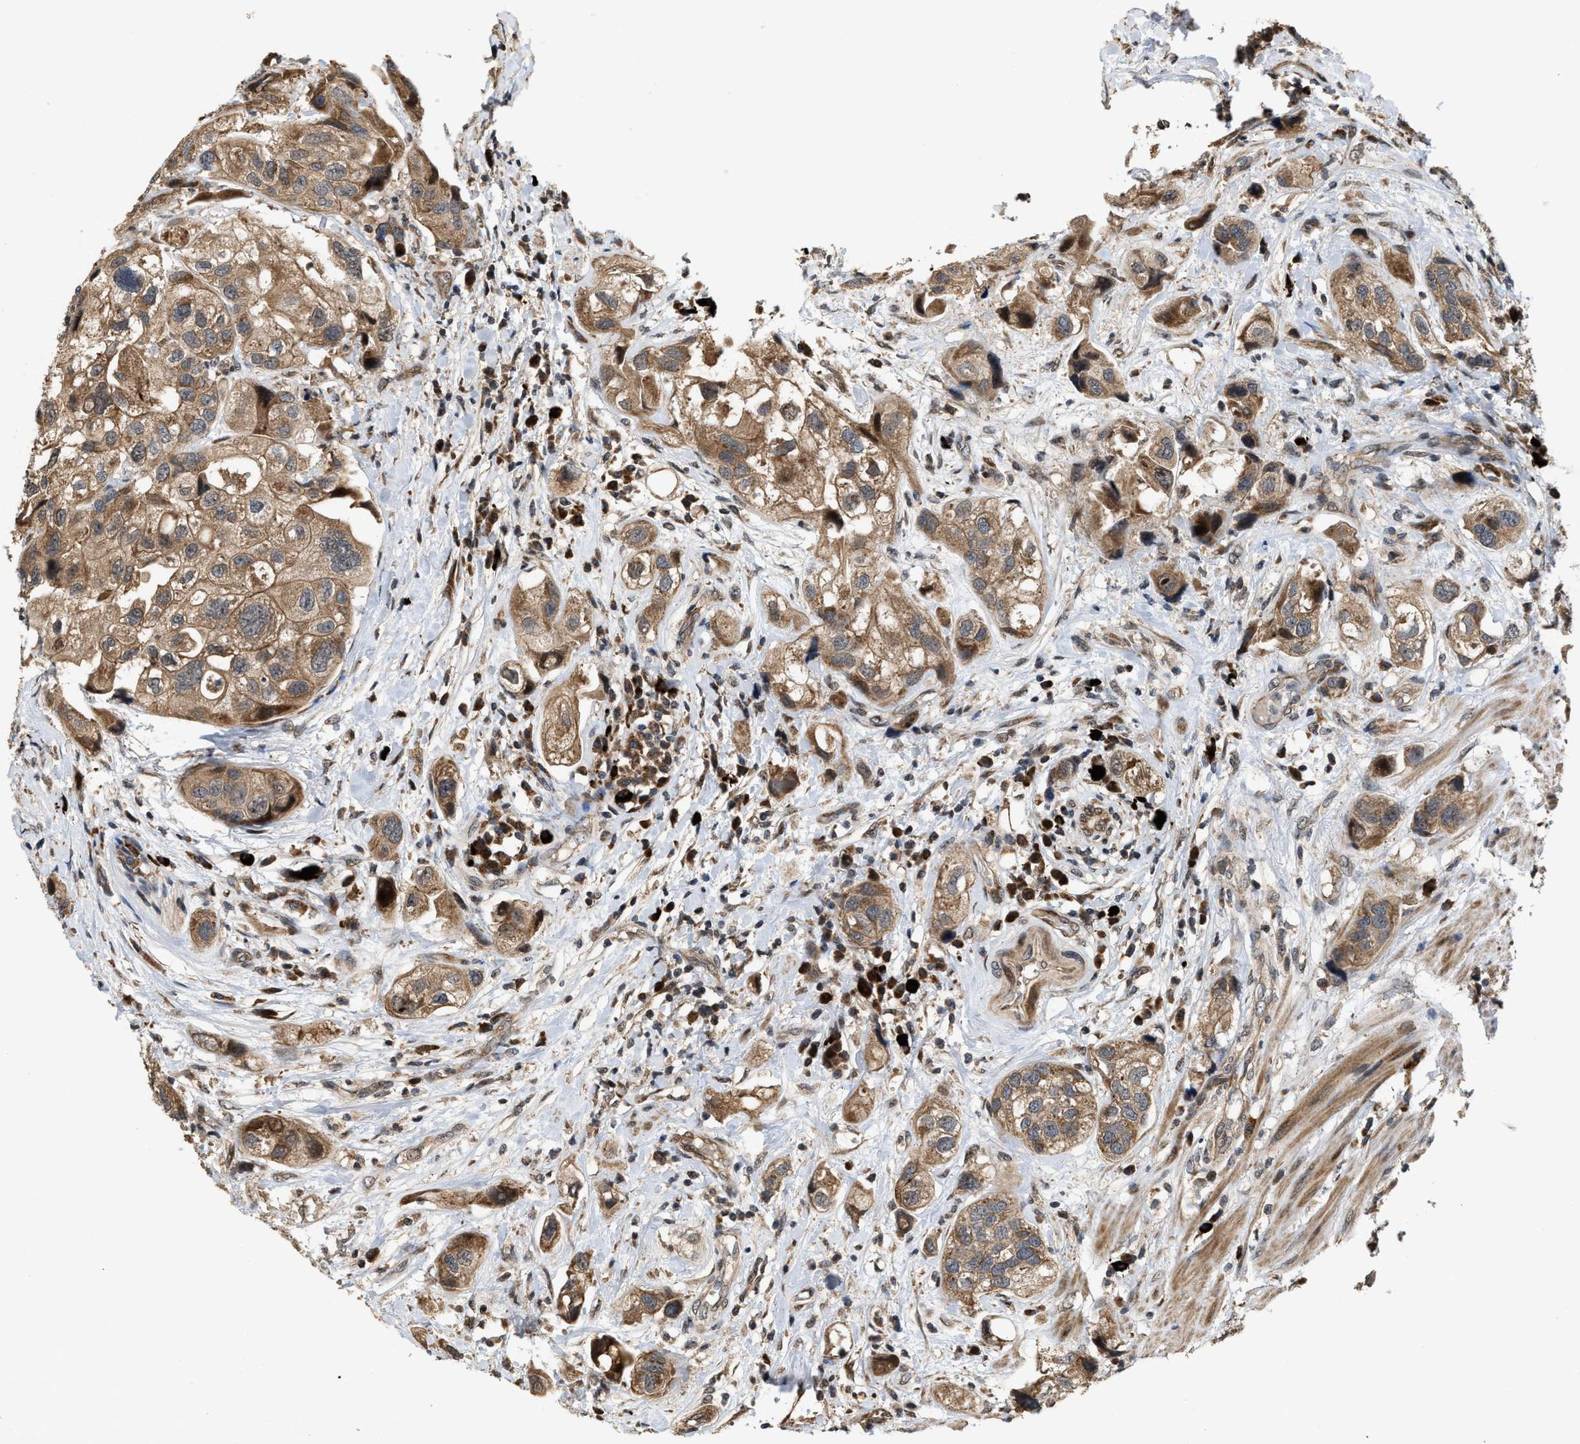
{"staining": {"intensity": "moderate", "quantity": ">75%", "location": "cytoplasmic/membranous,nuclear"}, "tissue": "urothelial cancer", "cell_type": "Tumor cells", "image_type": "cancer", "snomed": [{"axis": "morphology", "description": "Urothelial carcinoma, High grade"}, {"axis": "topography", "description": "Urinary bladder"}], "caption": "High-magnification brightfield microscopy of high-grade urothelial carcinoma stained with DAB (3,3'-diaminobenzidine) (brown) and counterstained with hematoxylin (blue). tumor cells exhibit moderate cytoplasmic/membranous and nuclear positivity is present in approximately>75% of cells.", "gene": "ELP2", "patient": {"sex": "female", "age": 64}}